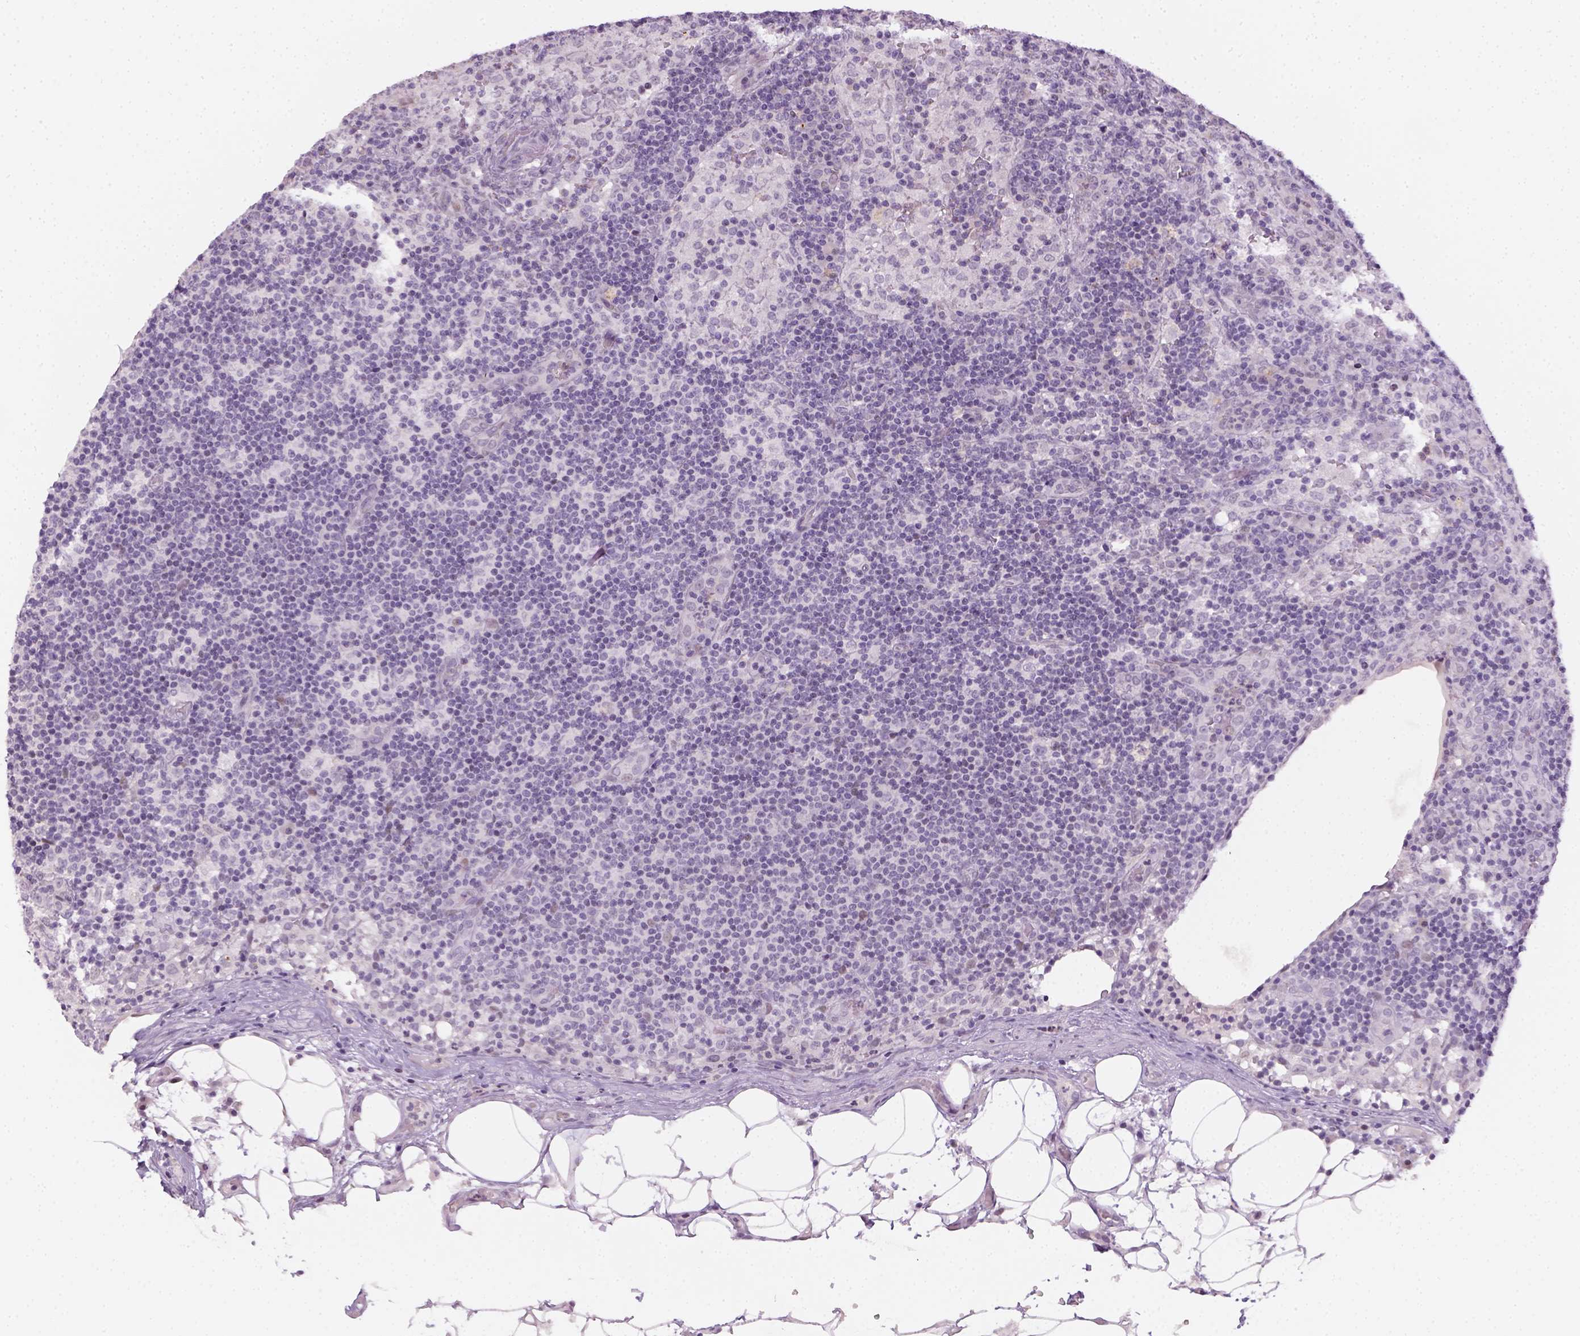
{"staining": {"intensity": "negative", "quantity": "none", "location": "none"}, "tissue": "lymph node", "cell_type": "Germinal center cells", "image_type": "normal", "snomed": [{"axis": "morphology", "description": "Normal tissue, NOS"}, {"axis": "topography", "description": "Lymph node"}], "caption": "This is a histopathology image of immunohistochemistry (IHC) staining of benign lymph node, which shows no expression in germinal center cells.", "gene": "MAGEB3", "patient": {"sex": "male", "age": 62}}